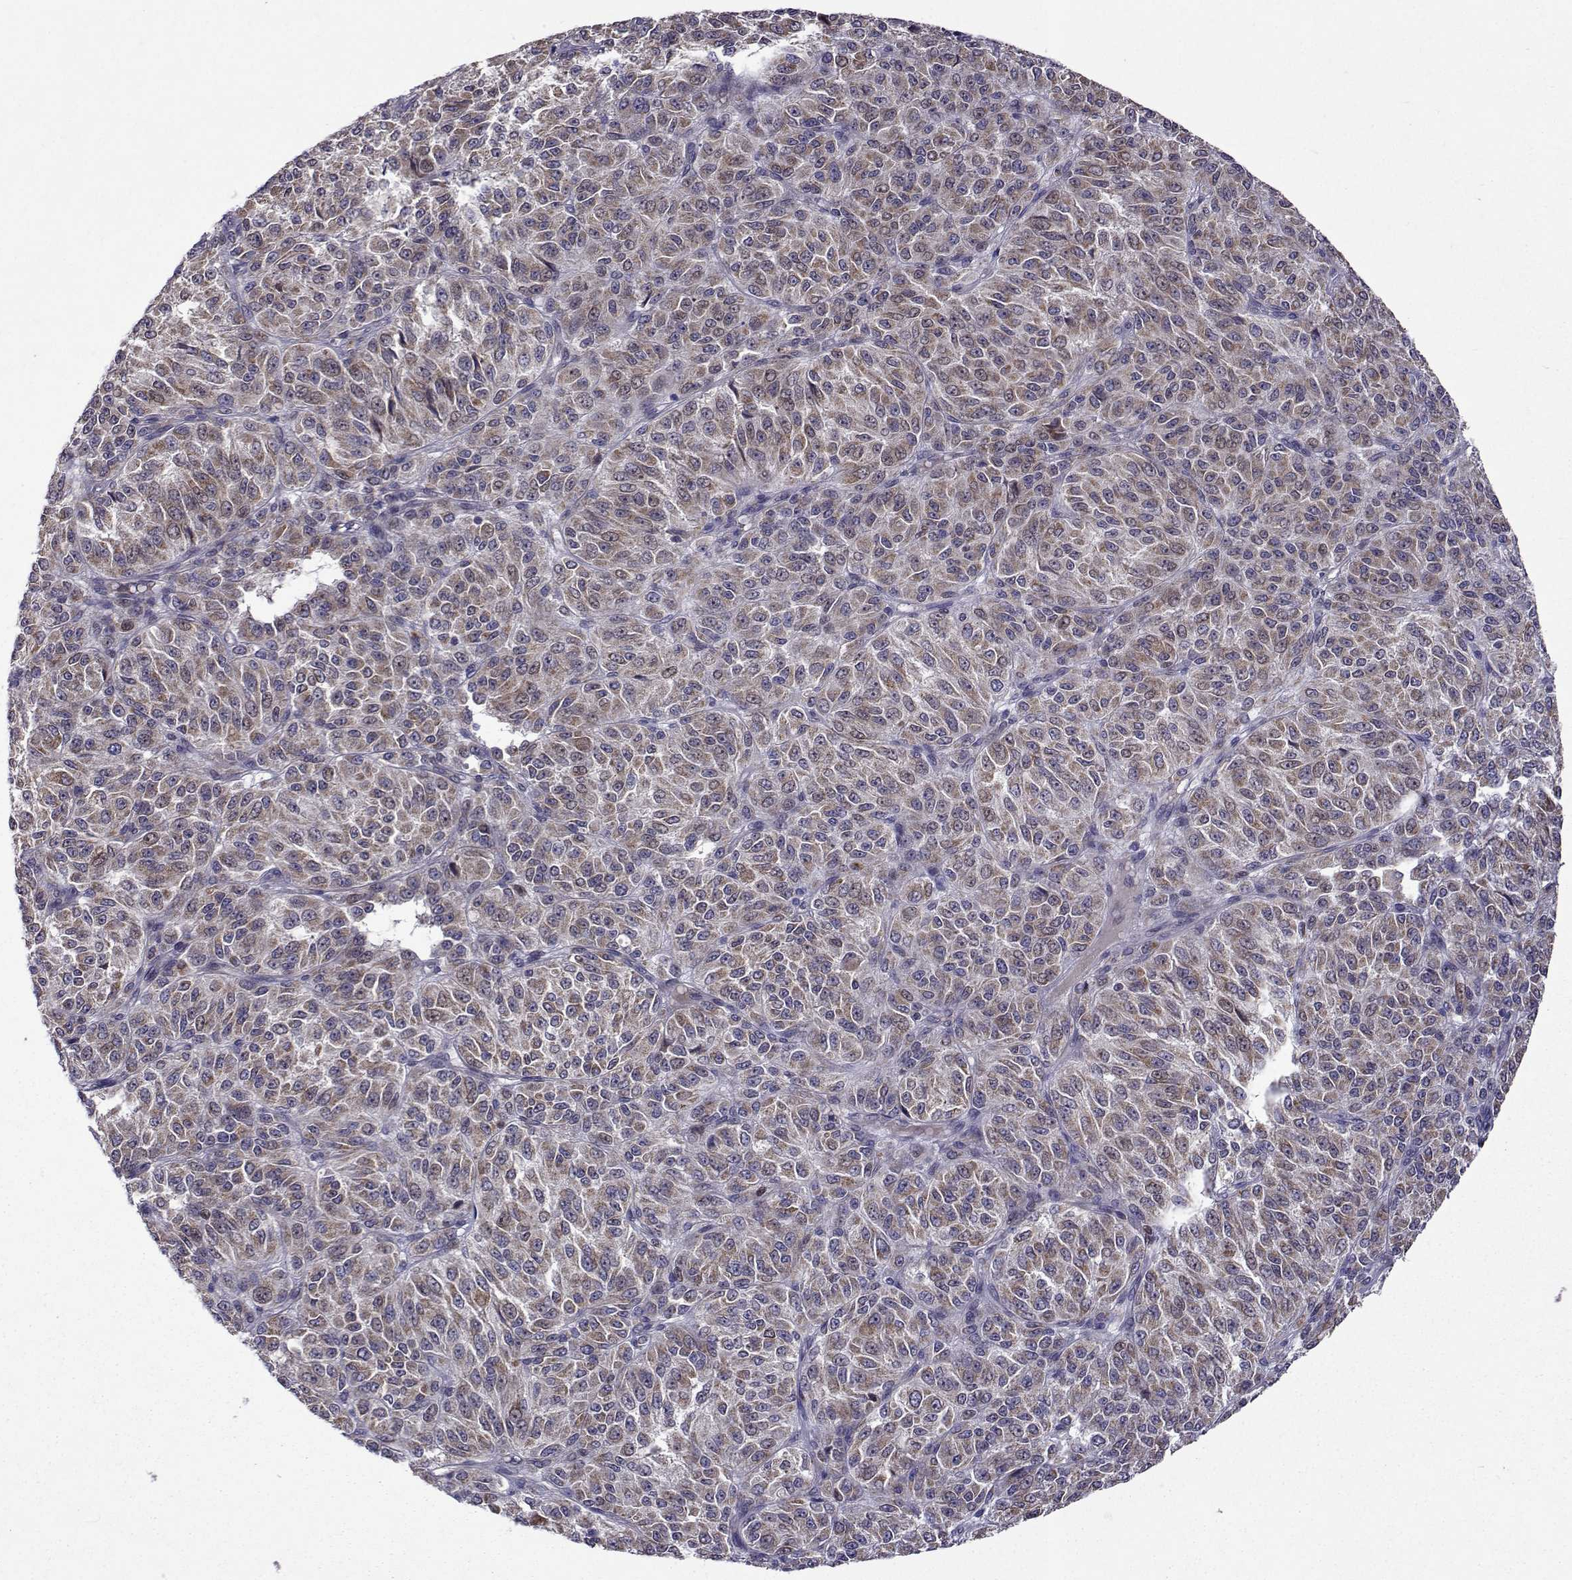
{"staining": {"intensity": "weak", "quantity": ">75%", "location": "cytoplasmic/membranous"}, "tissue": "melanoma", "cell_type": "Tumor cells", "image_type": "cancer", "snomed": [{"axis": "morphology", "description": "Malignant melanoma, Metastatic site"}, {"axis": "topography", "description": "Brain"}], "caption": "Approximately >75% of tumor cells in human malignant melanoma (metastatic site) reveal weak cytoplasmic/membranous protein positivity as visualized by brown immunohistochemical staining.", "gene": "TARBP2", "patient": {"sex": "female", "age": 56}}